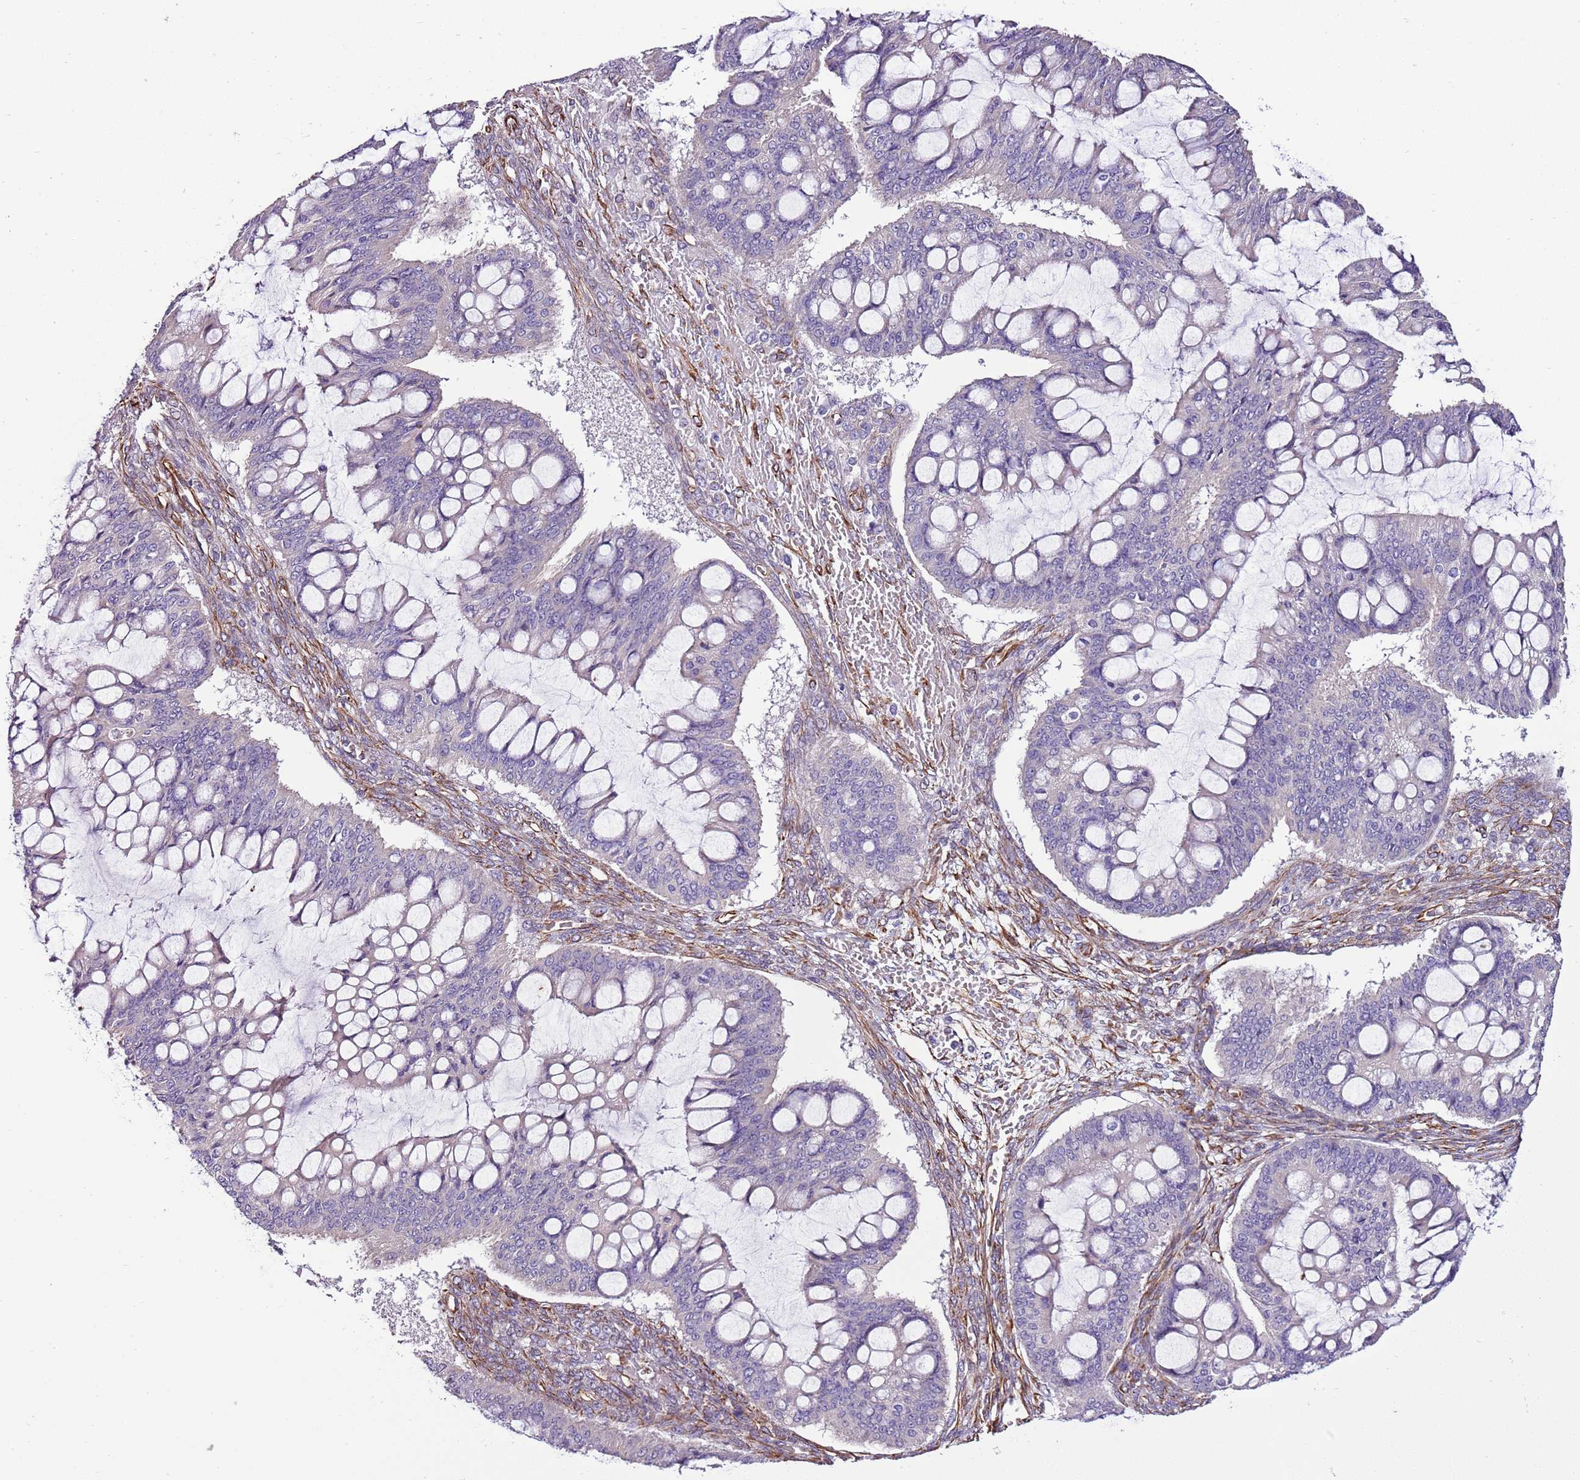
{"staining": {"intensity": "negative", "quantity": "none", "location": "none"}, "tissue": "ovarian cancer", "cell_type": "Tumor cells", "image_type": "cancer", "snomed": [{"axis": "morphology", "description": "Cystadenocarcinoma, mucinous, NOS"}, {"axis": "topography", "description": "Ovary"}], "caption": "This is a photomicrograph of immunohistochemistry (IHC) staining of ovarian cancer, which shows no positivity in tumor cells.", "gene": "ZNF786", "patient": {"sex": "female", "age": 73}}